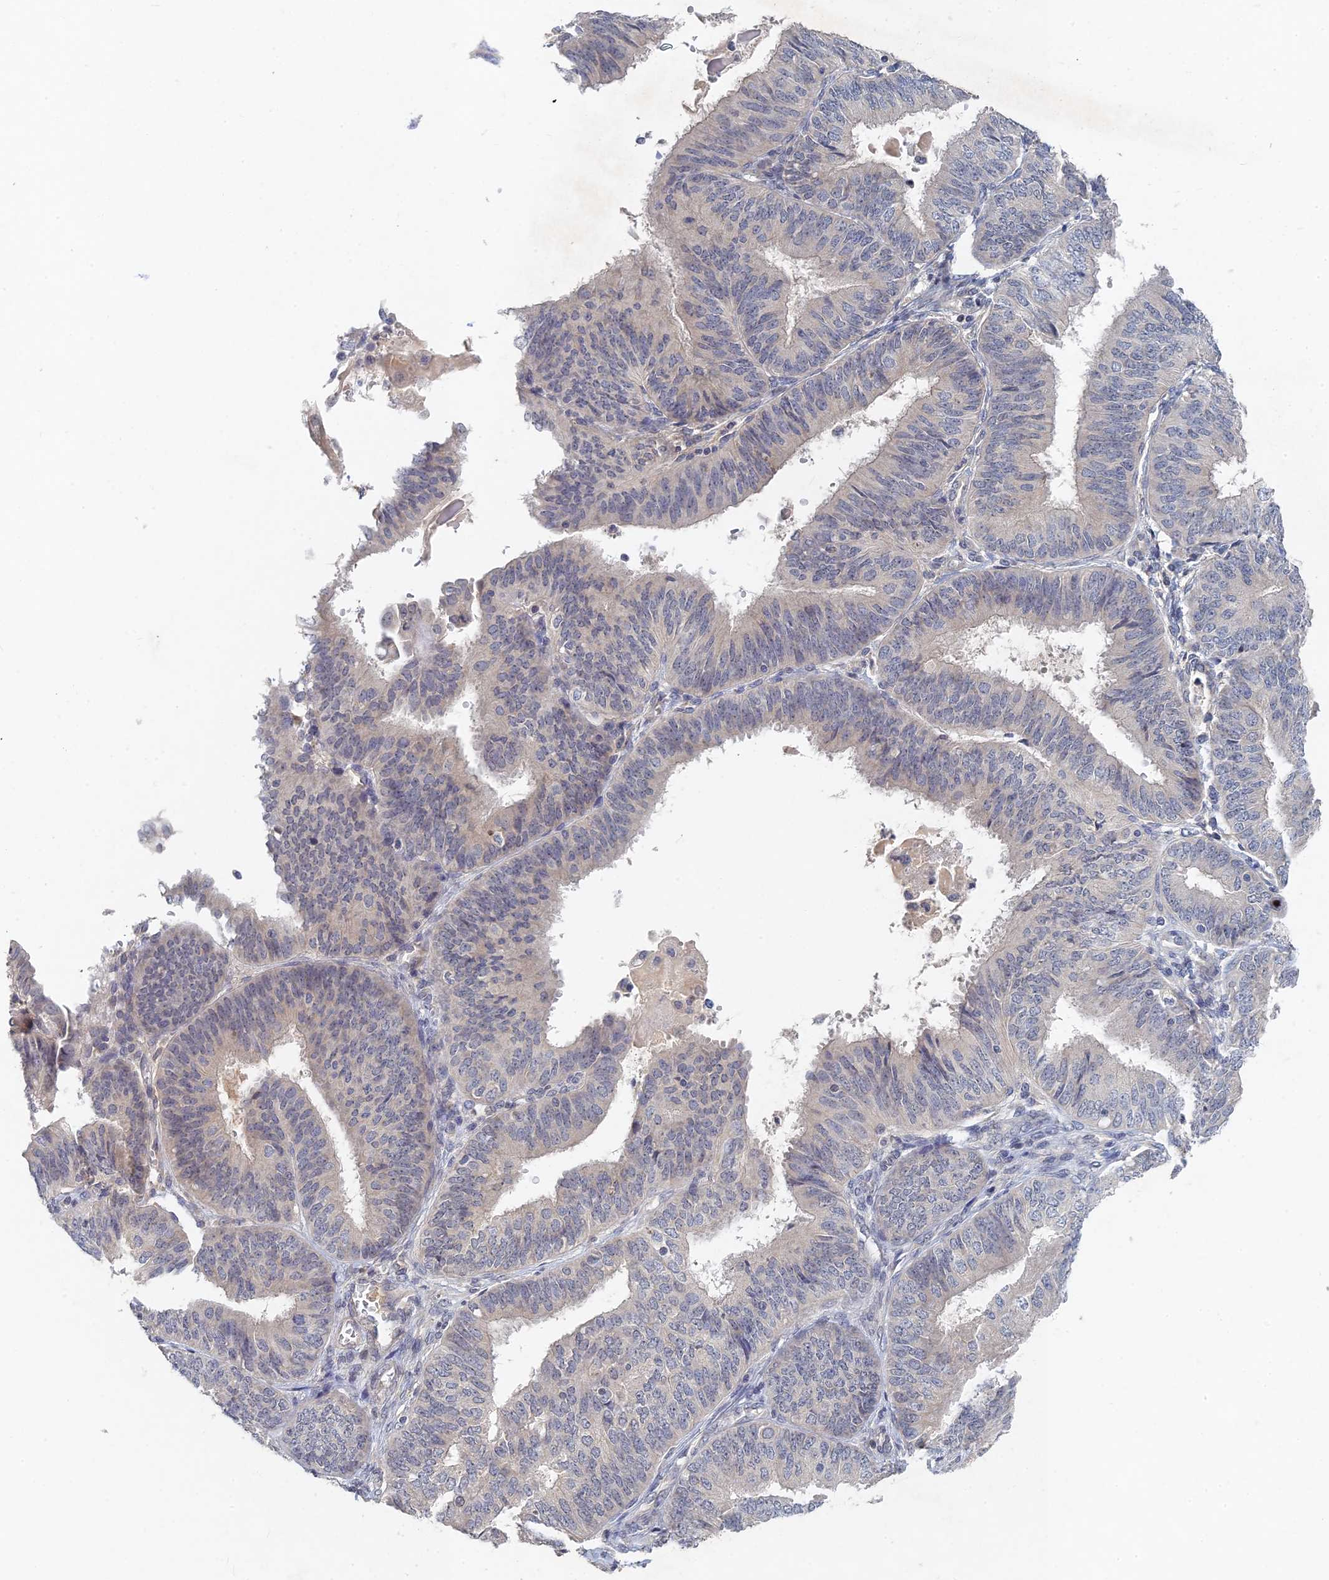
{"staining": {"intensity": "negative", "quantity": "none", "location": "none"}, "tissue": "endometrial cancer", "cell_type": "Tumor cells", "image_type": "cancer", "snomed": [{"axis": "morphology", "description": "Adenocarcinoma, NOS"}, {"axis": "topography", "description": "Endometrium"}], "caption": "Immunohistochemistry (IHC) of endometrial cancer (adenocarcinoma) exhibits no positivity in tumor cells.", "gene": "GNA15", "patient": {"sex": "female", "age": 58}}